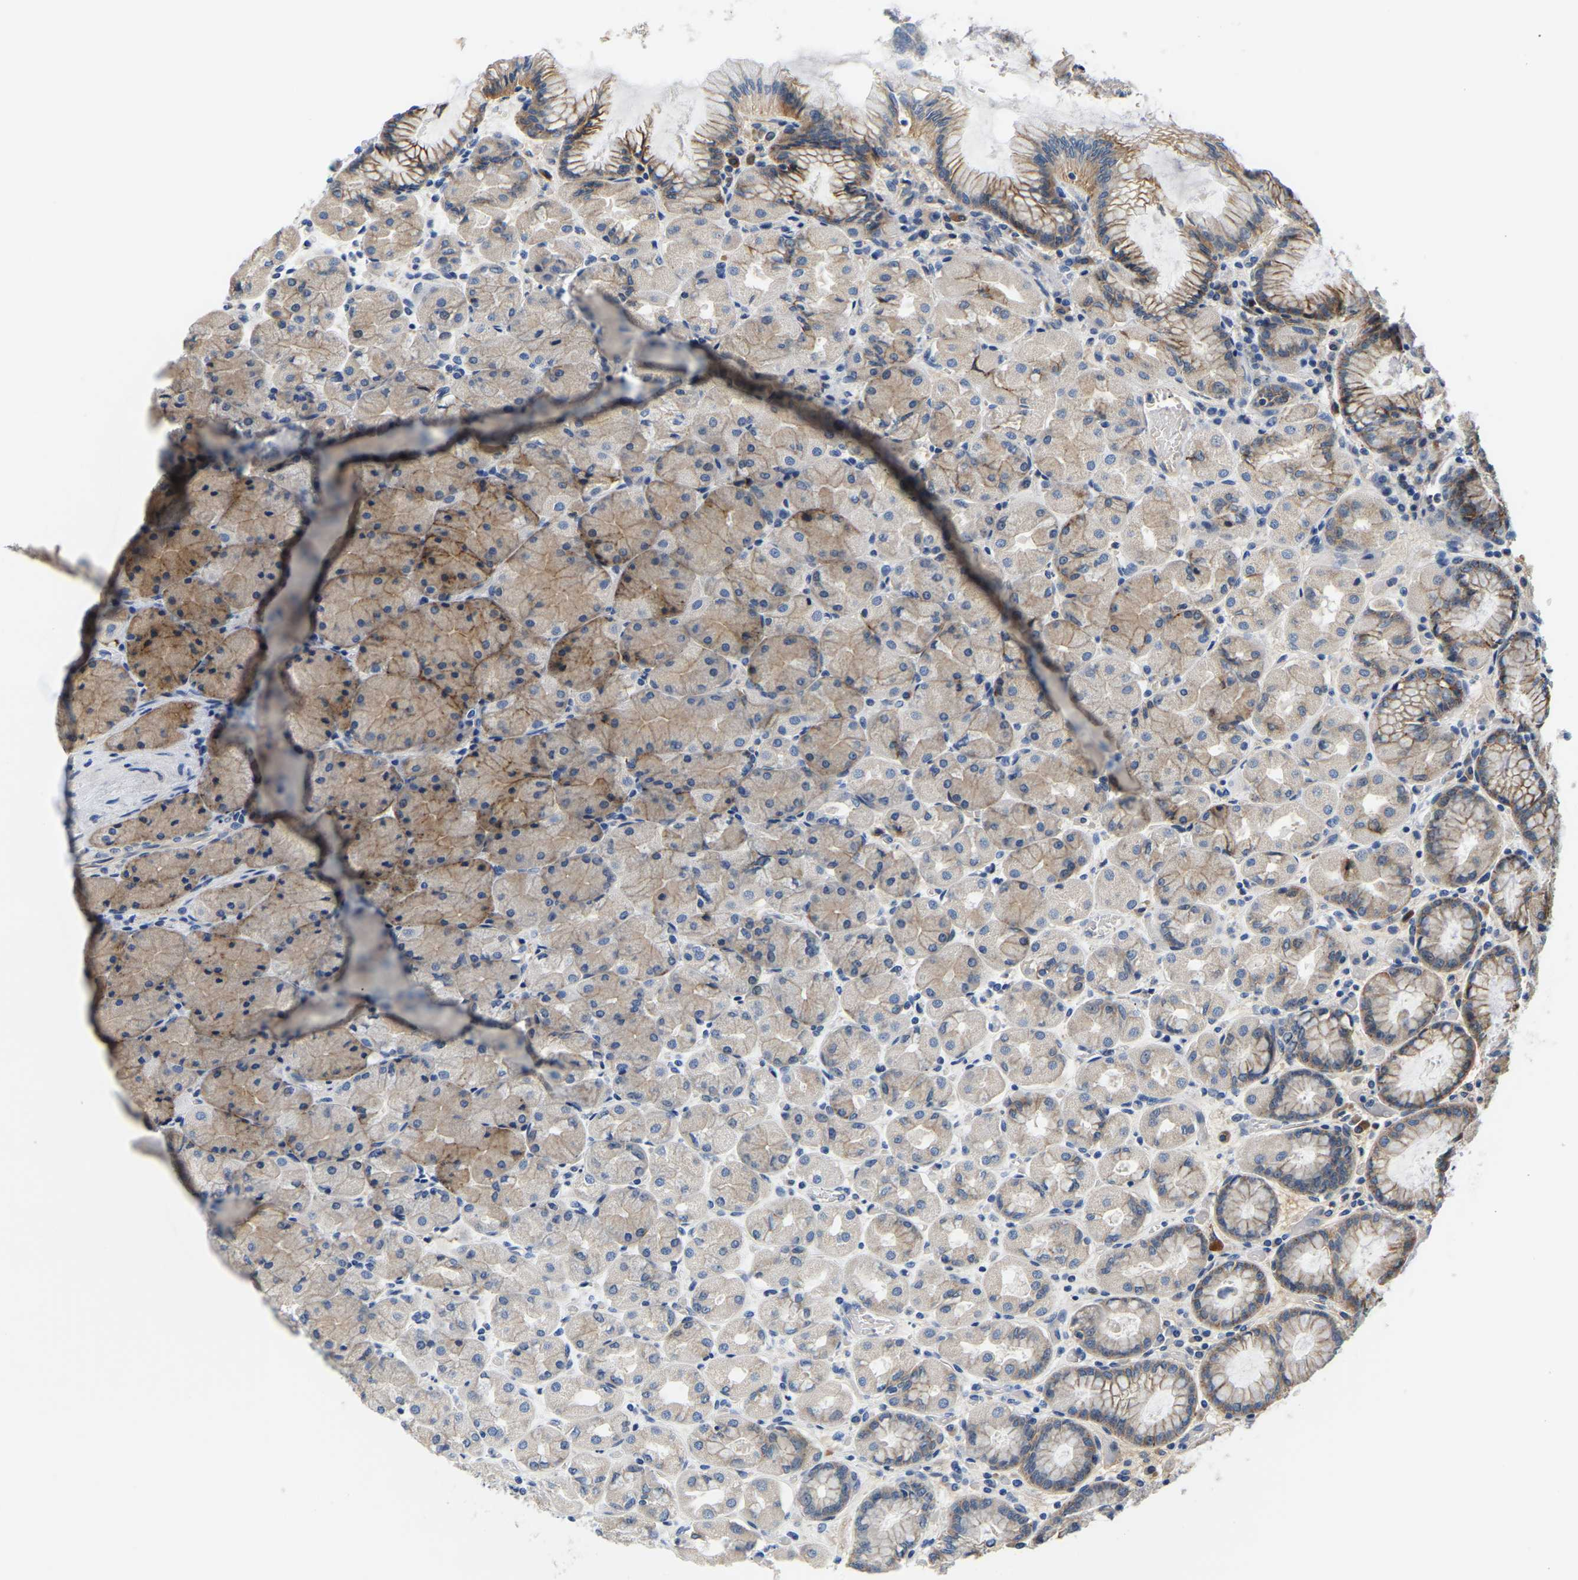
{"staining": {"intensity": "weak", "quantity": "25%-75%", "location": "cytoplasmic/membranous"}, "tissue": "stomach", "cell_type": "Glandular cells", "image_type": "normal", "snomed": [{"axis": "morphology", "description": "Normal tissue, NOS"}, {"axis": "topography", "description": "Stomach, upper"}], "caption": "A brown stain labels weak cytoplasmic/membranous positivity of a protein in glandular cells of normal stomach. (Brightfield microscopy of DAB IHC at high magnification).", "gene": "LIAS", "patient": {"sex": "female", "age": 56}}